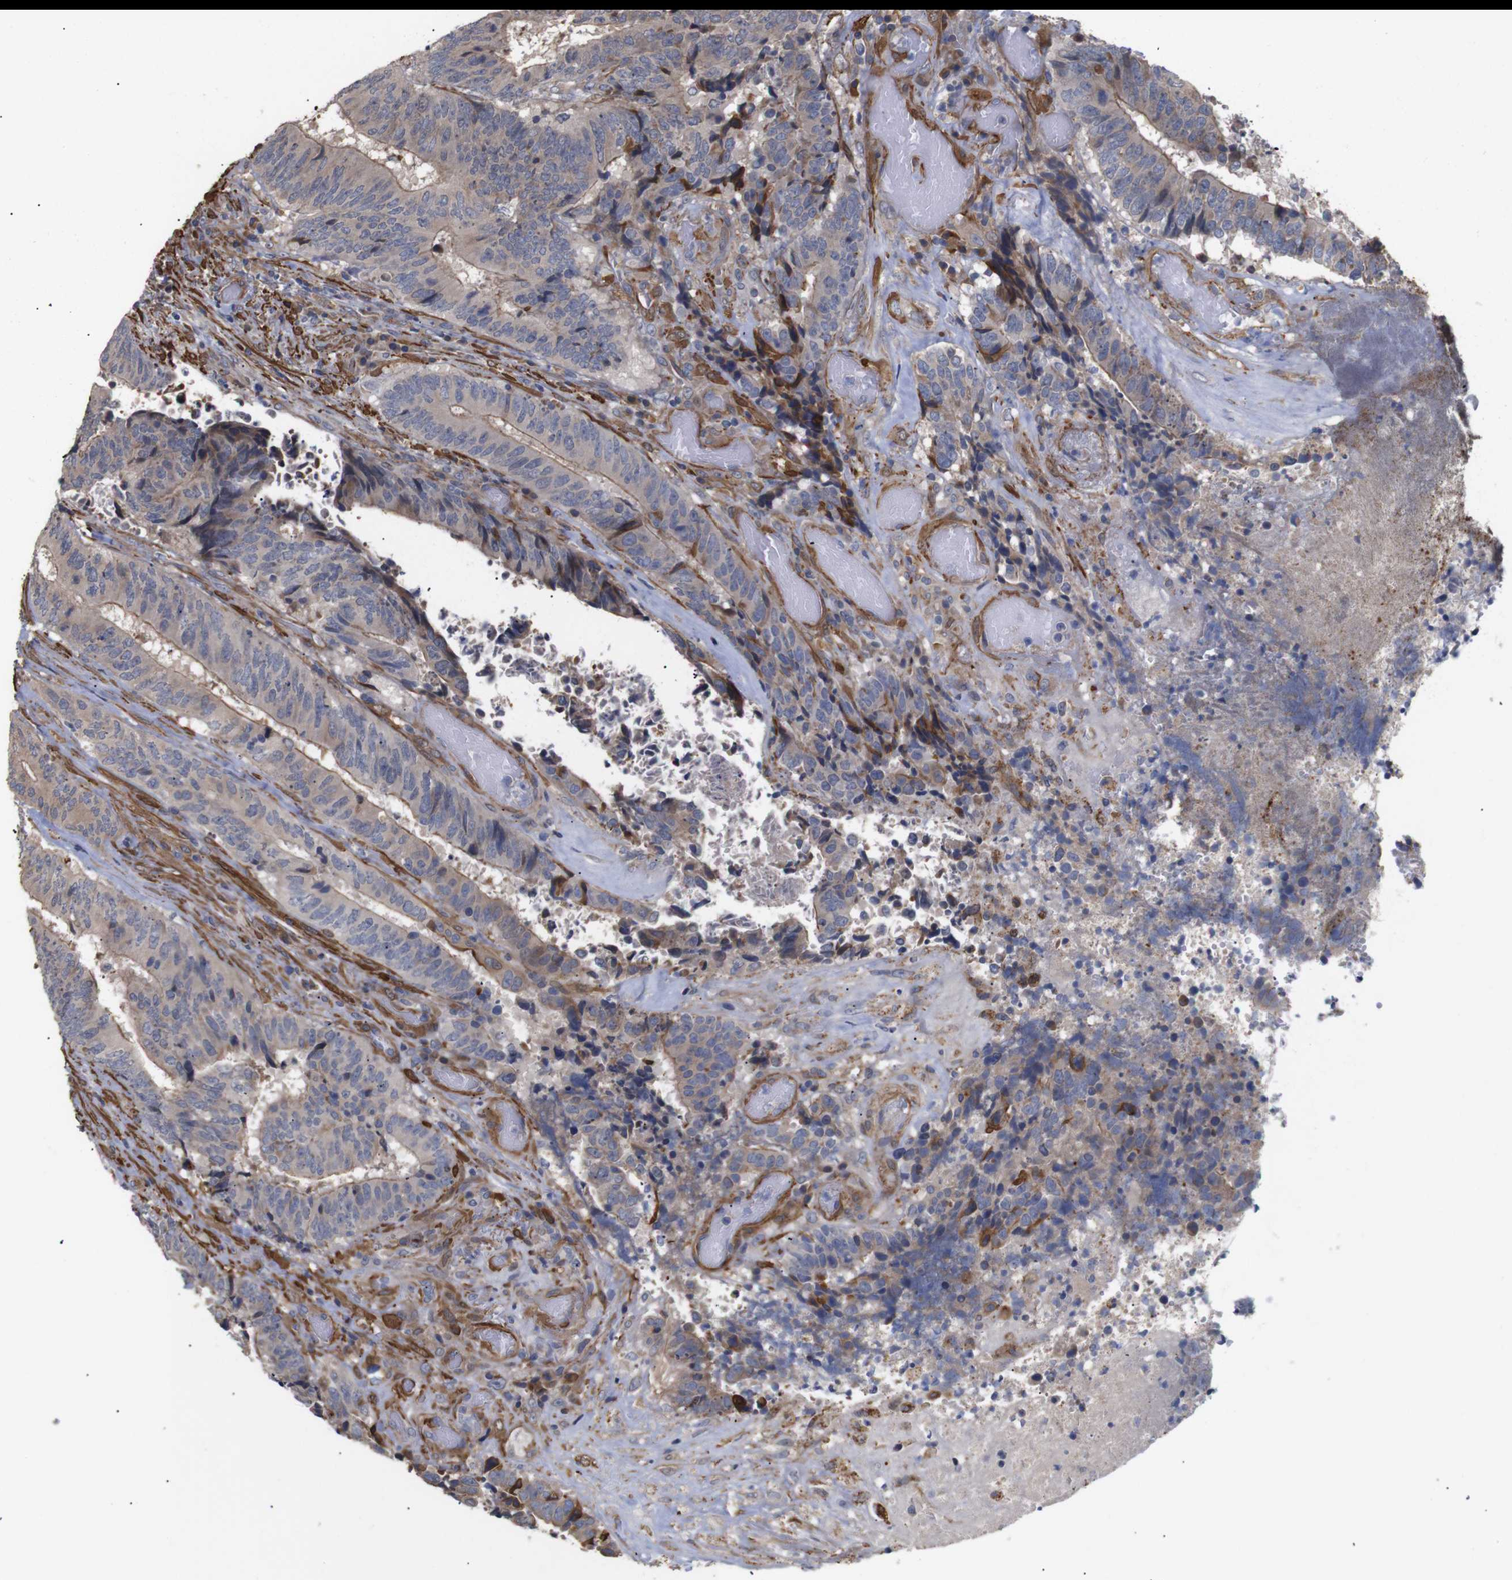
{"staining": {"intensity": "moderate", "quantity": "25%-75%", "location": "cytoplasmic/membranous"}, "tissue": "colorectal cancer", "cell_type": "Tumor cells", "image_type": "cancer", "snomed": [{"axis": "morphology", "description": "Adenocarcinoma, NOS"}, {"axis": "topography", "description": "Rectum"}], "caption": "About 25%-75% of tumor cells in colorectal adenocarcinoma exhibit moderate cytoplasmic/membranous protein staining as visualized by brown immunohistochemical staining.", "gene": "PDLIM5", "patient": {"sex": "male", "age": 72}}